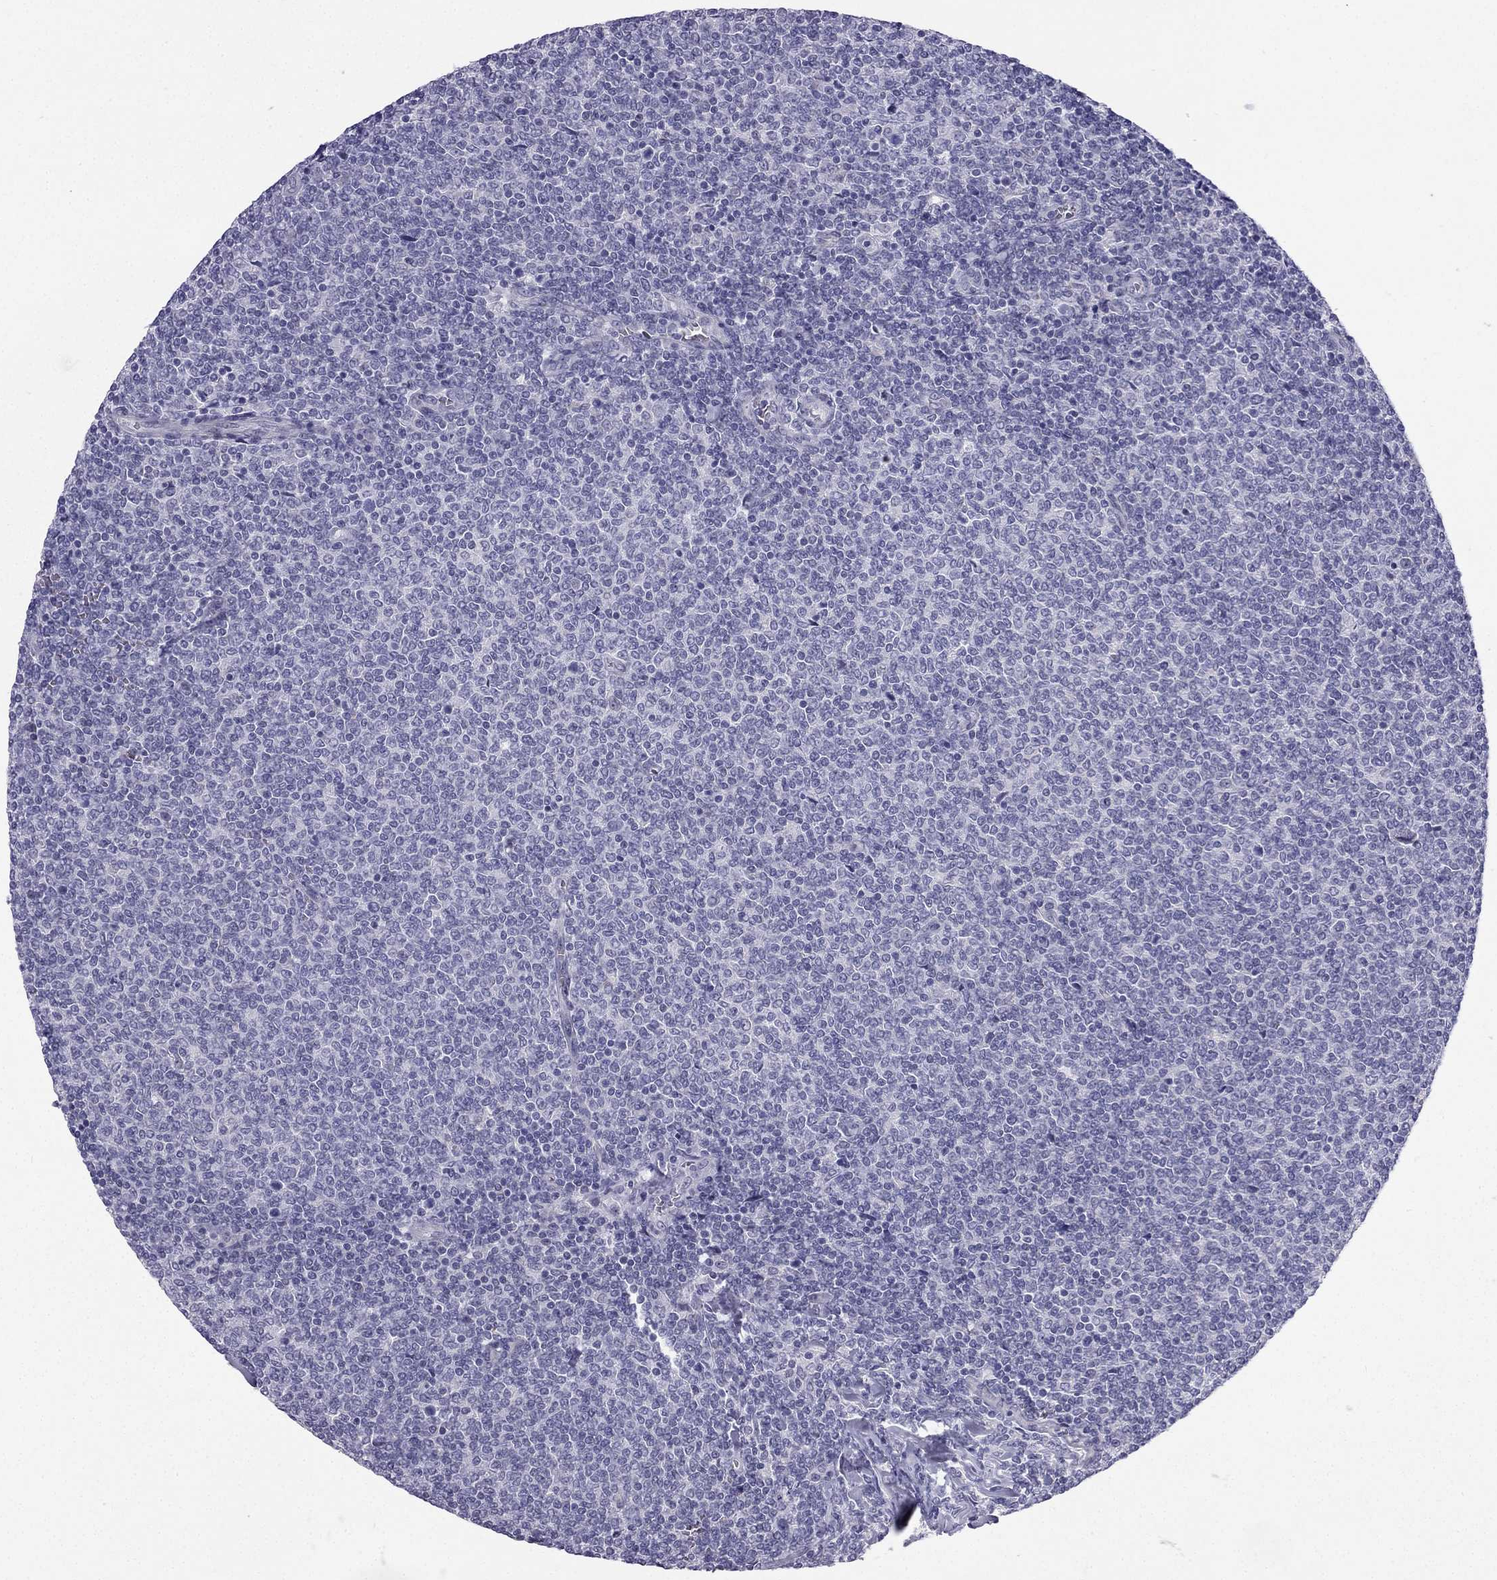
{"staining": {"intensity": "negative", "quantity": "none", "location": "none"}, "tissue": "lymphoma", "cell_type": "Tumor cells", "image_type": "cancer", "snomed": [{"axis": "morphology", "description": "Malignant lymphoma, non-Hodgkin's type, Low grade"}, {"axis": "topography", "description": "Lymph node"}], "caption": "Tumor cells show no significant protein expression in lymphoma.", "gene": "CFAP53", "patient": {"sex": "male", "age": 52}}